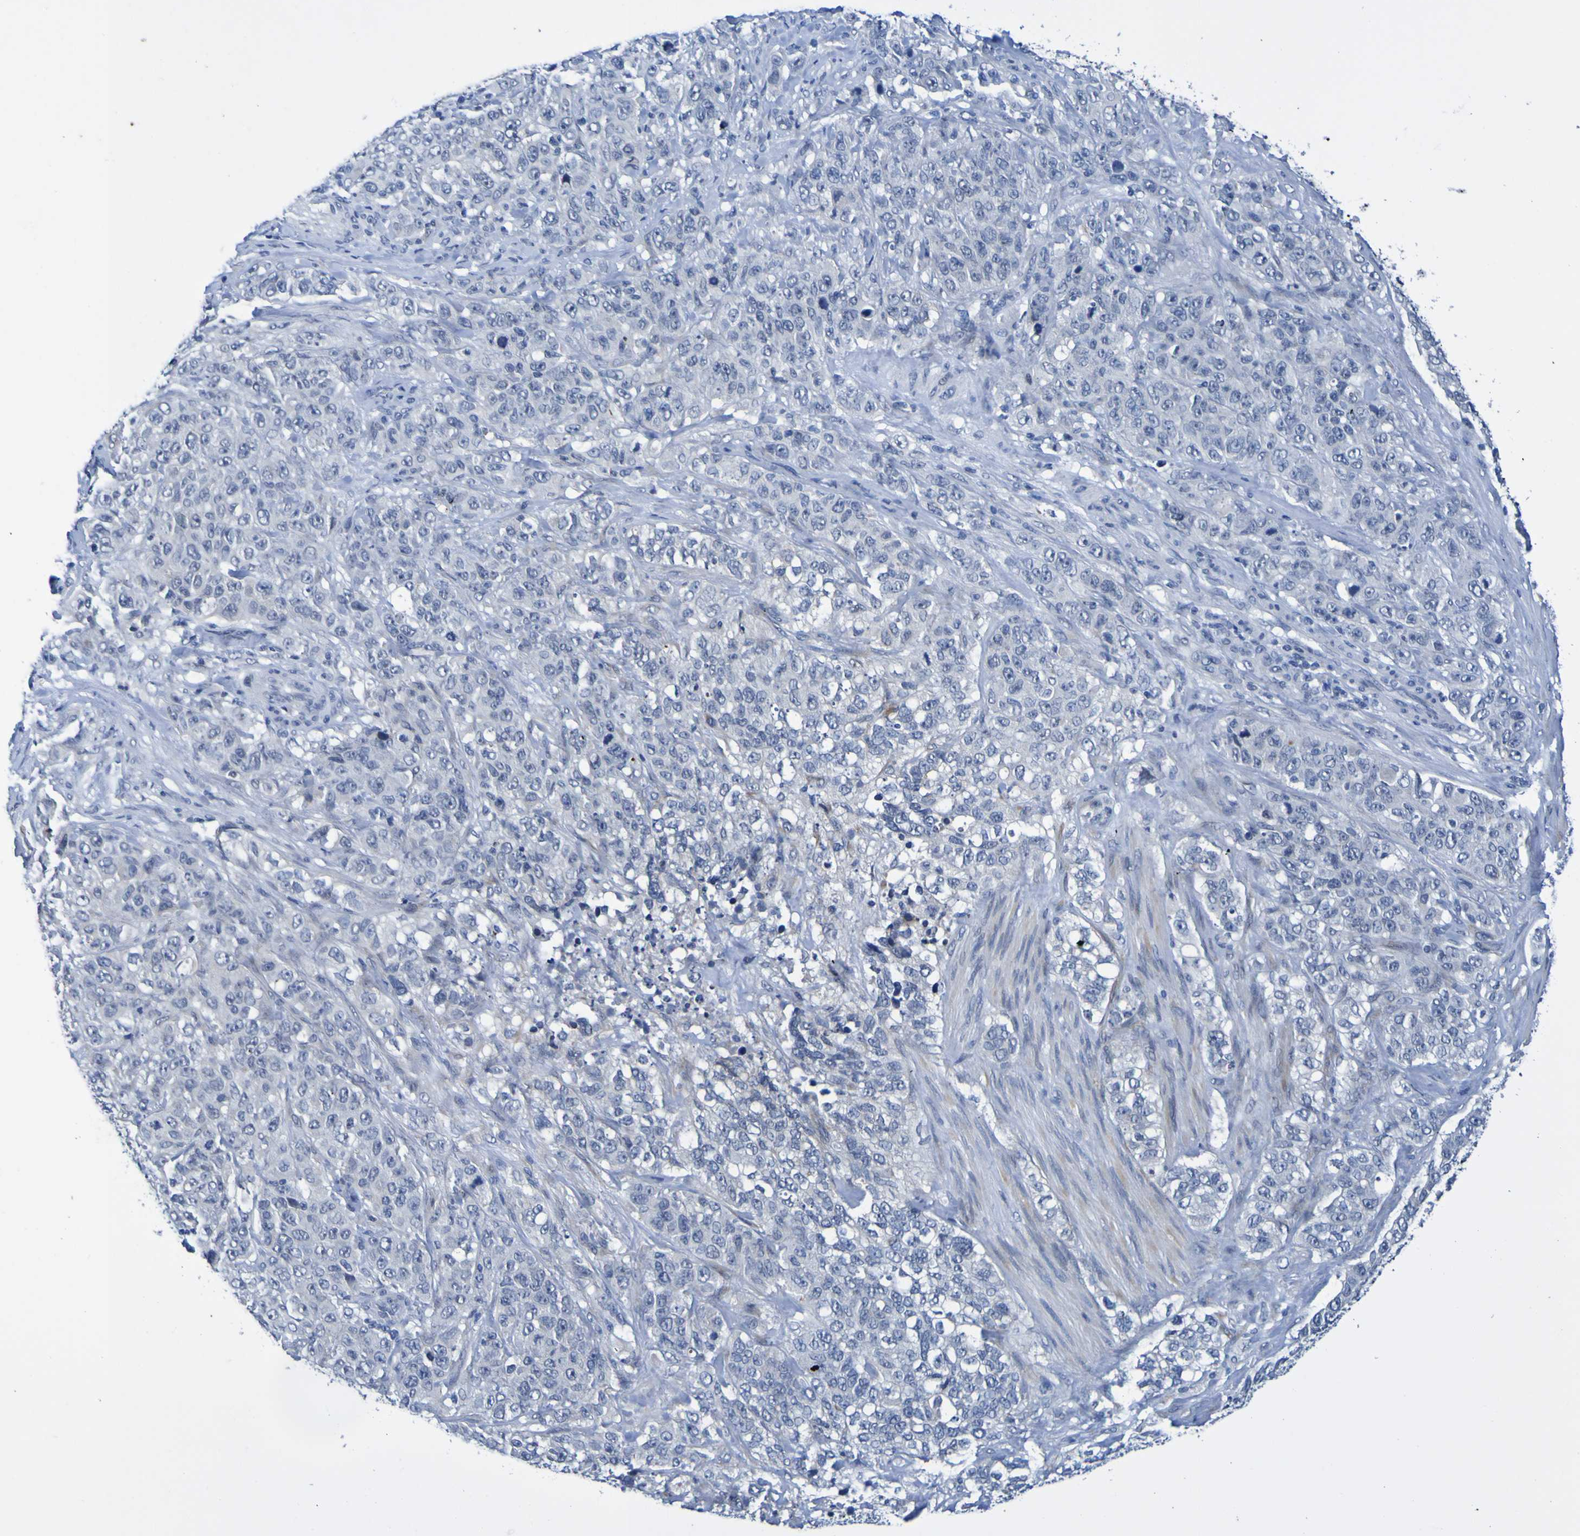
{"staining": {"intensity": "negative", "quantity": "none", "location": "none"}, "tissue": "stomach cancer", "cell_type": "Tumor cells", "image_type": "cancer", "snomed": [{"axis": "morphology", "description": "Adenocarcinoma, NOS"}, {"axis": "topography", "description": "Stomach"}], "caption": "This photomicrograph is of stomach adenocarcinoma stained with IHC to label a protein in brown with the nuclei are counter-stained blue. There is no positivity in tumor cells.", "gene": "VMA21", "patient": {"sex": "male", "age": 48}}